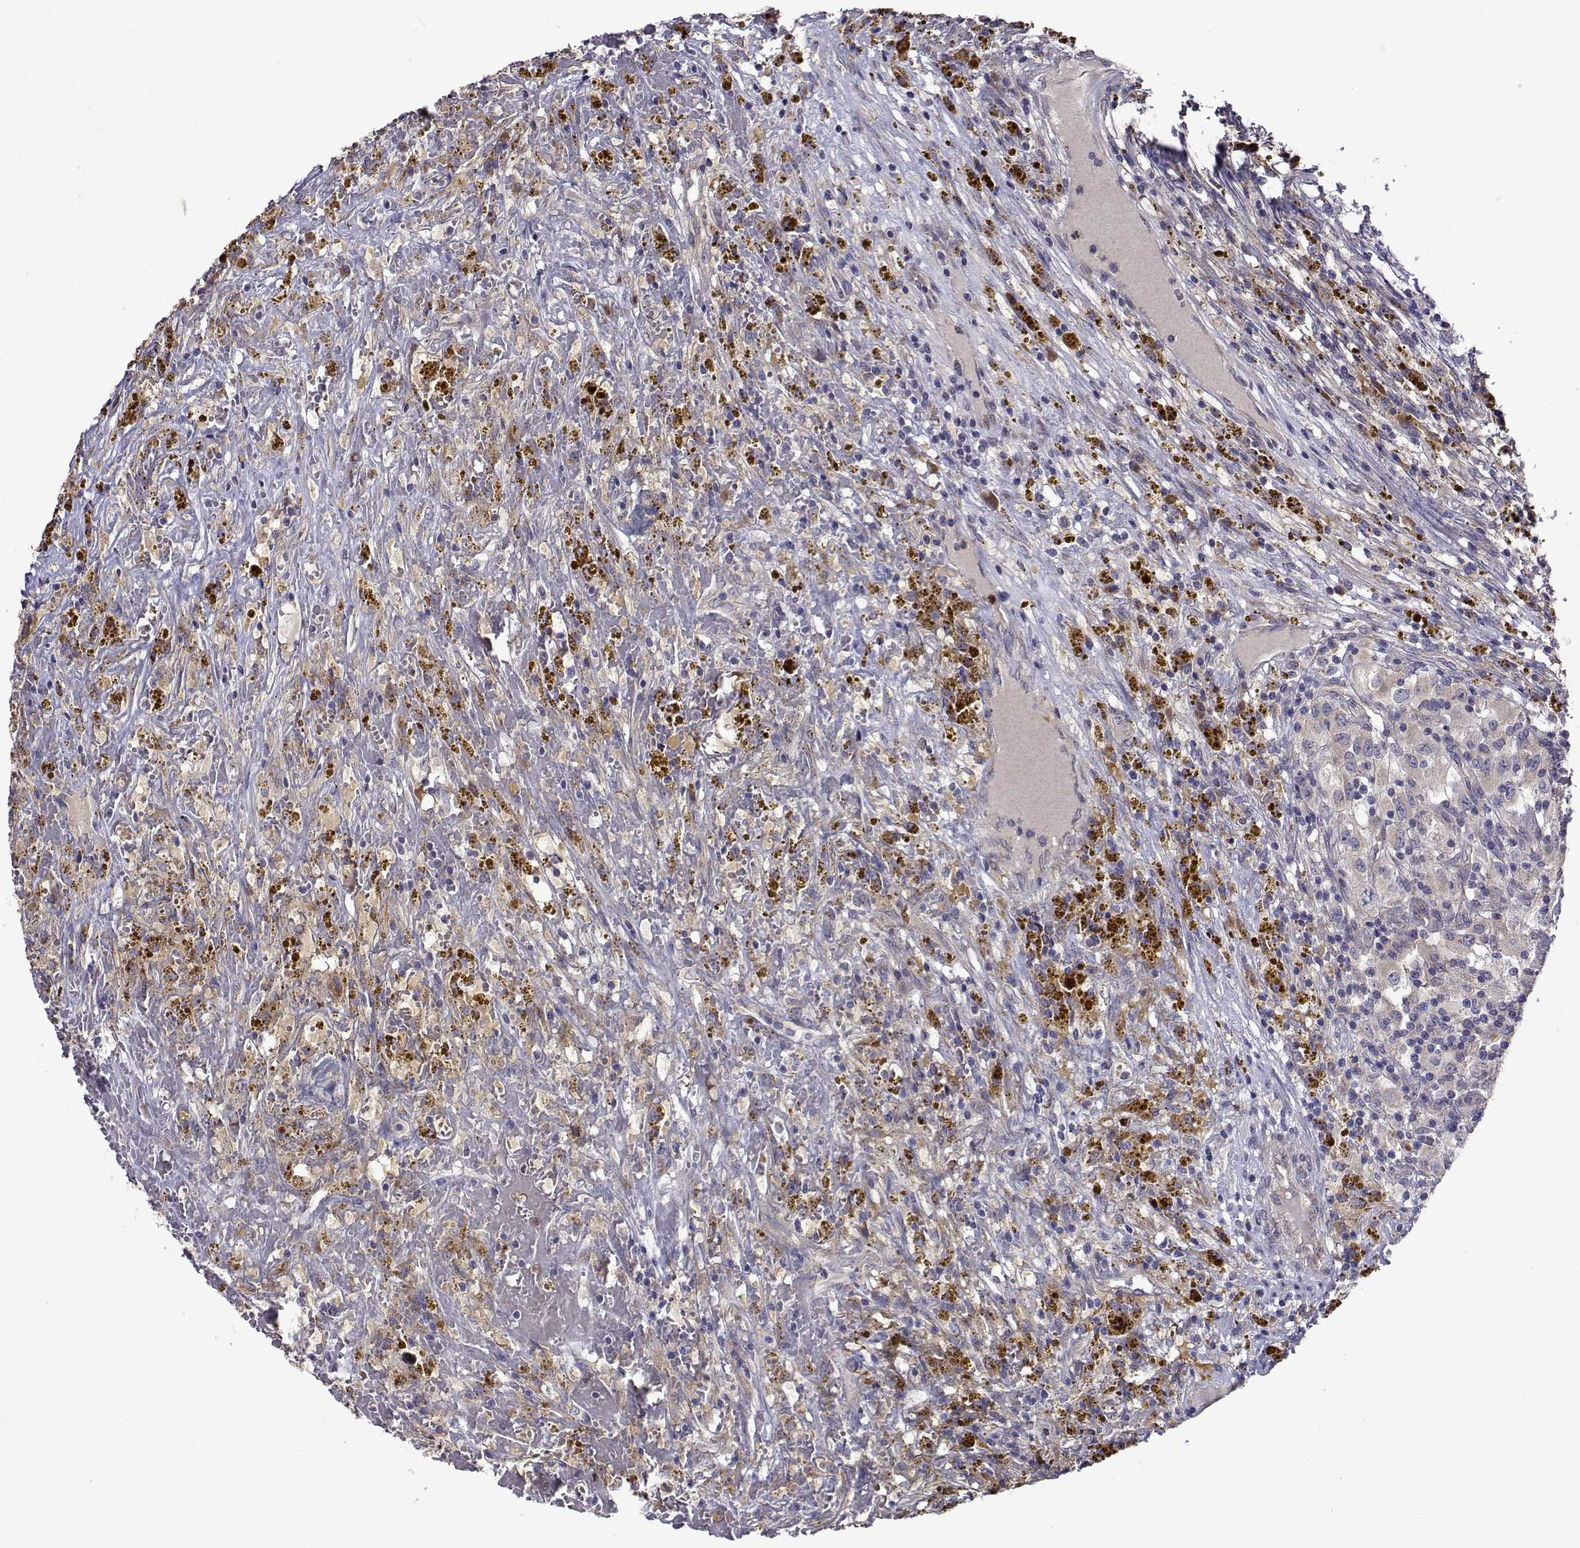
{"staining": {"intensity": "weak", "quantity": ">75%", "location": "cytoplasmic/membranous"}, "tissue": "renal cancer", "cell_type": "Tumor cells", "image_type": "cancer", "snomed": [{"axis": "morphology", "description": "Adenocarcinoma, NOS"}, {"axis": "topography", "description": "Kidney"}], "caption": "Tumor cells reveal weak cytoplasmic/membranous expression in about >75% of cells in adenocarcinoma (renal).", "gene": "TARBP2", "patient": {"sex": "female", "age": 67}}